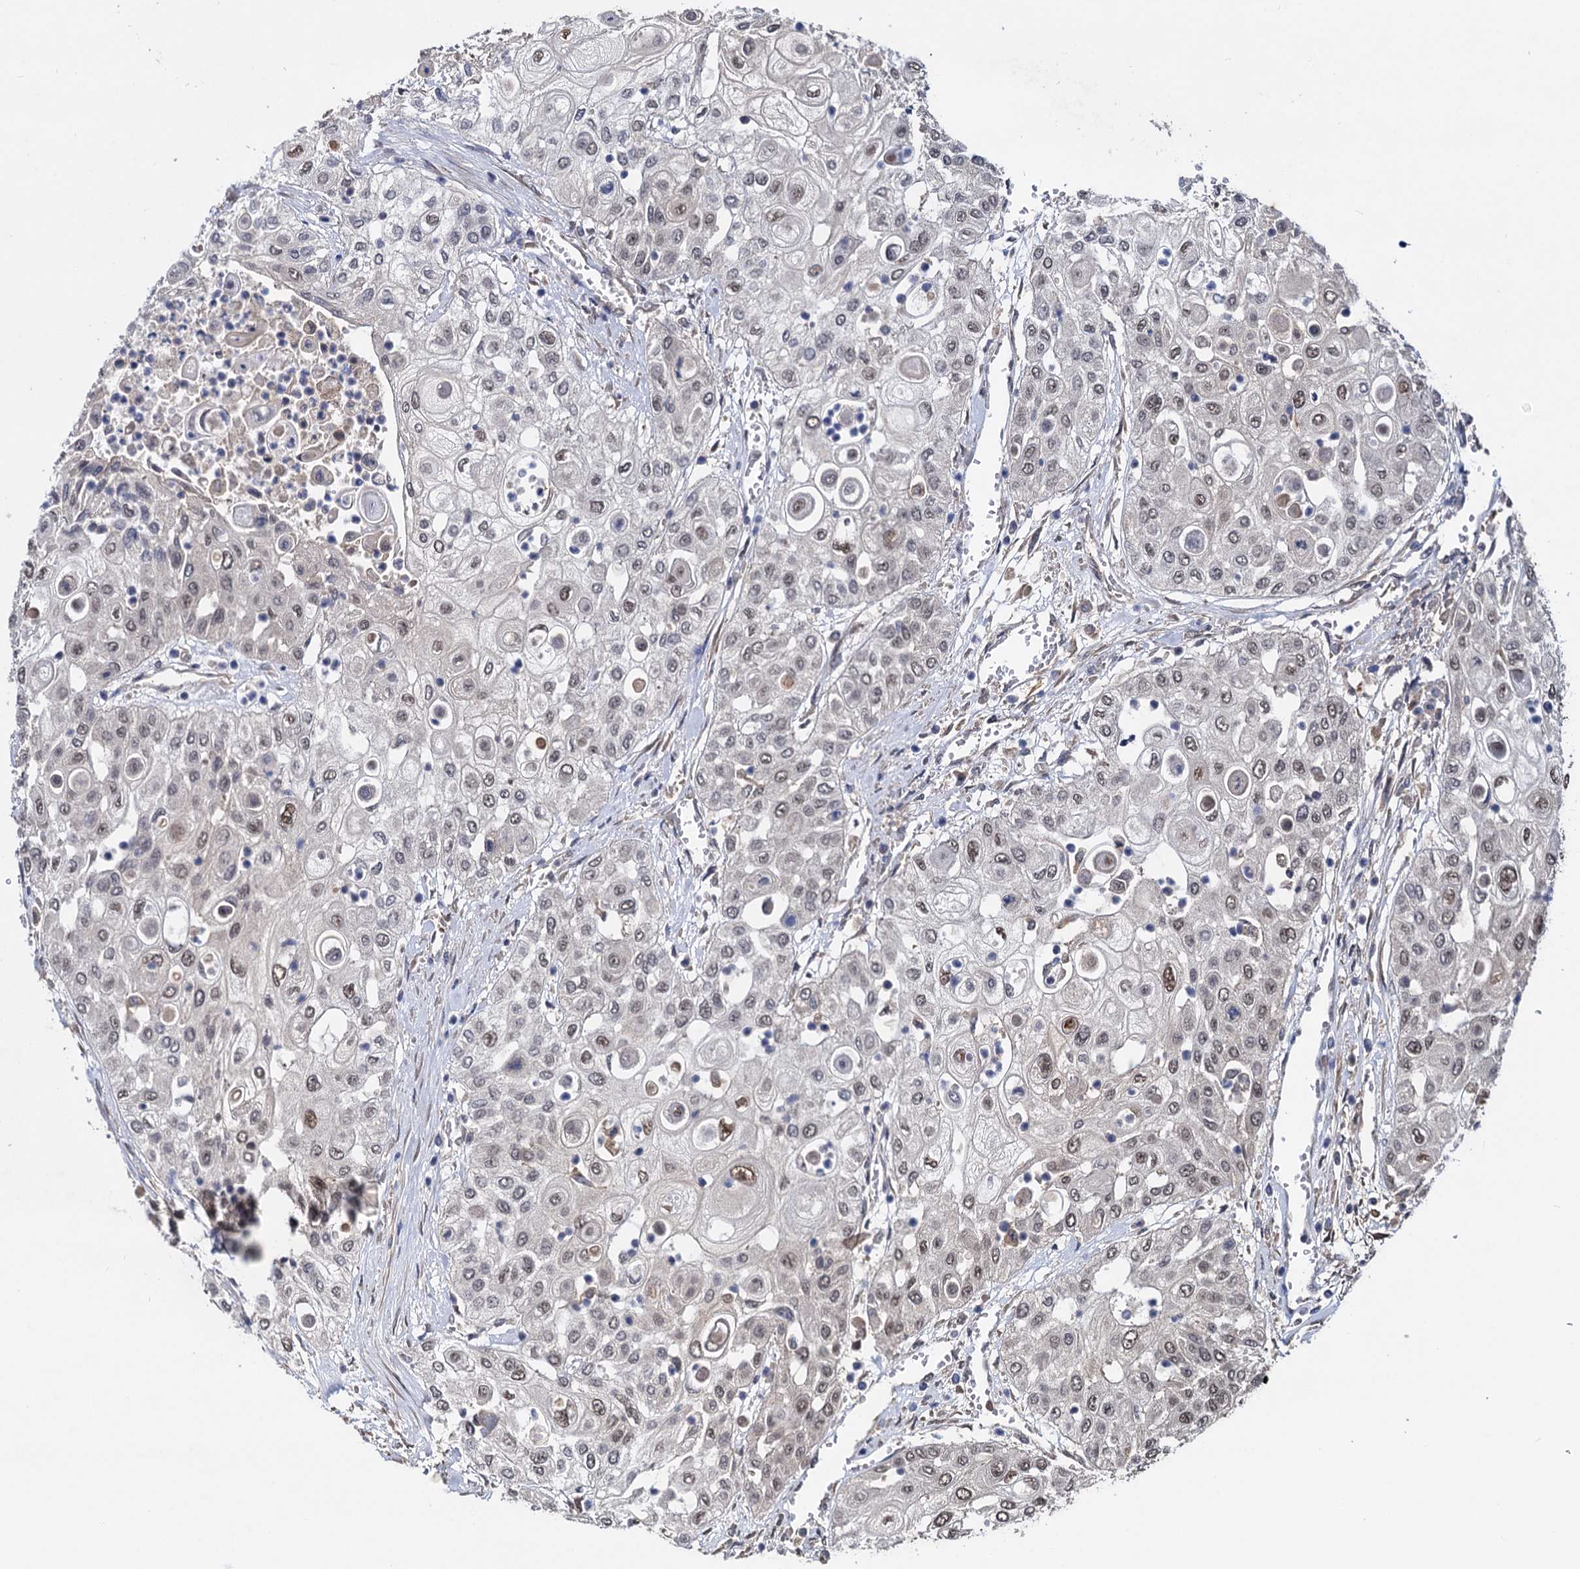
{"staining": {"intensity": "moderate", "quantity": "25%-75%", "location": "nuclear"}, "tissue": "urothelial cancer", "cell_type": "Tumor cells", "image_type": "cancer", "snomed": [{"axis": "morphology", "description": "Urothelial carcinoma, High grade"}, {"axis": "topography", "description": "Urinary bladder"}], "caption": "A high-resolution histopathology image shows IHC staining of high-grade urothelial carcinoma, which exhibits moderate nuclear positivity in approximately 25%-75% of tumor cells.", "gene": "PSMD4", "patient": {"sex": "female", "age": 79}}